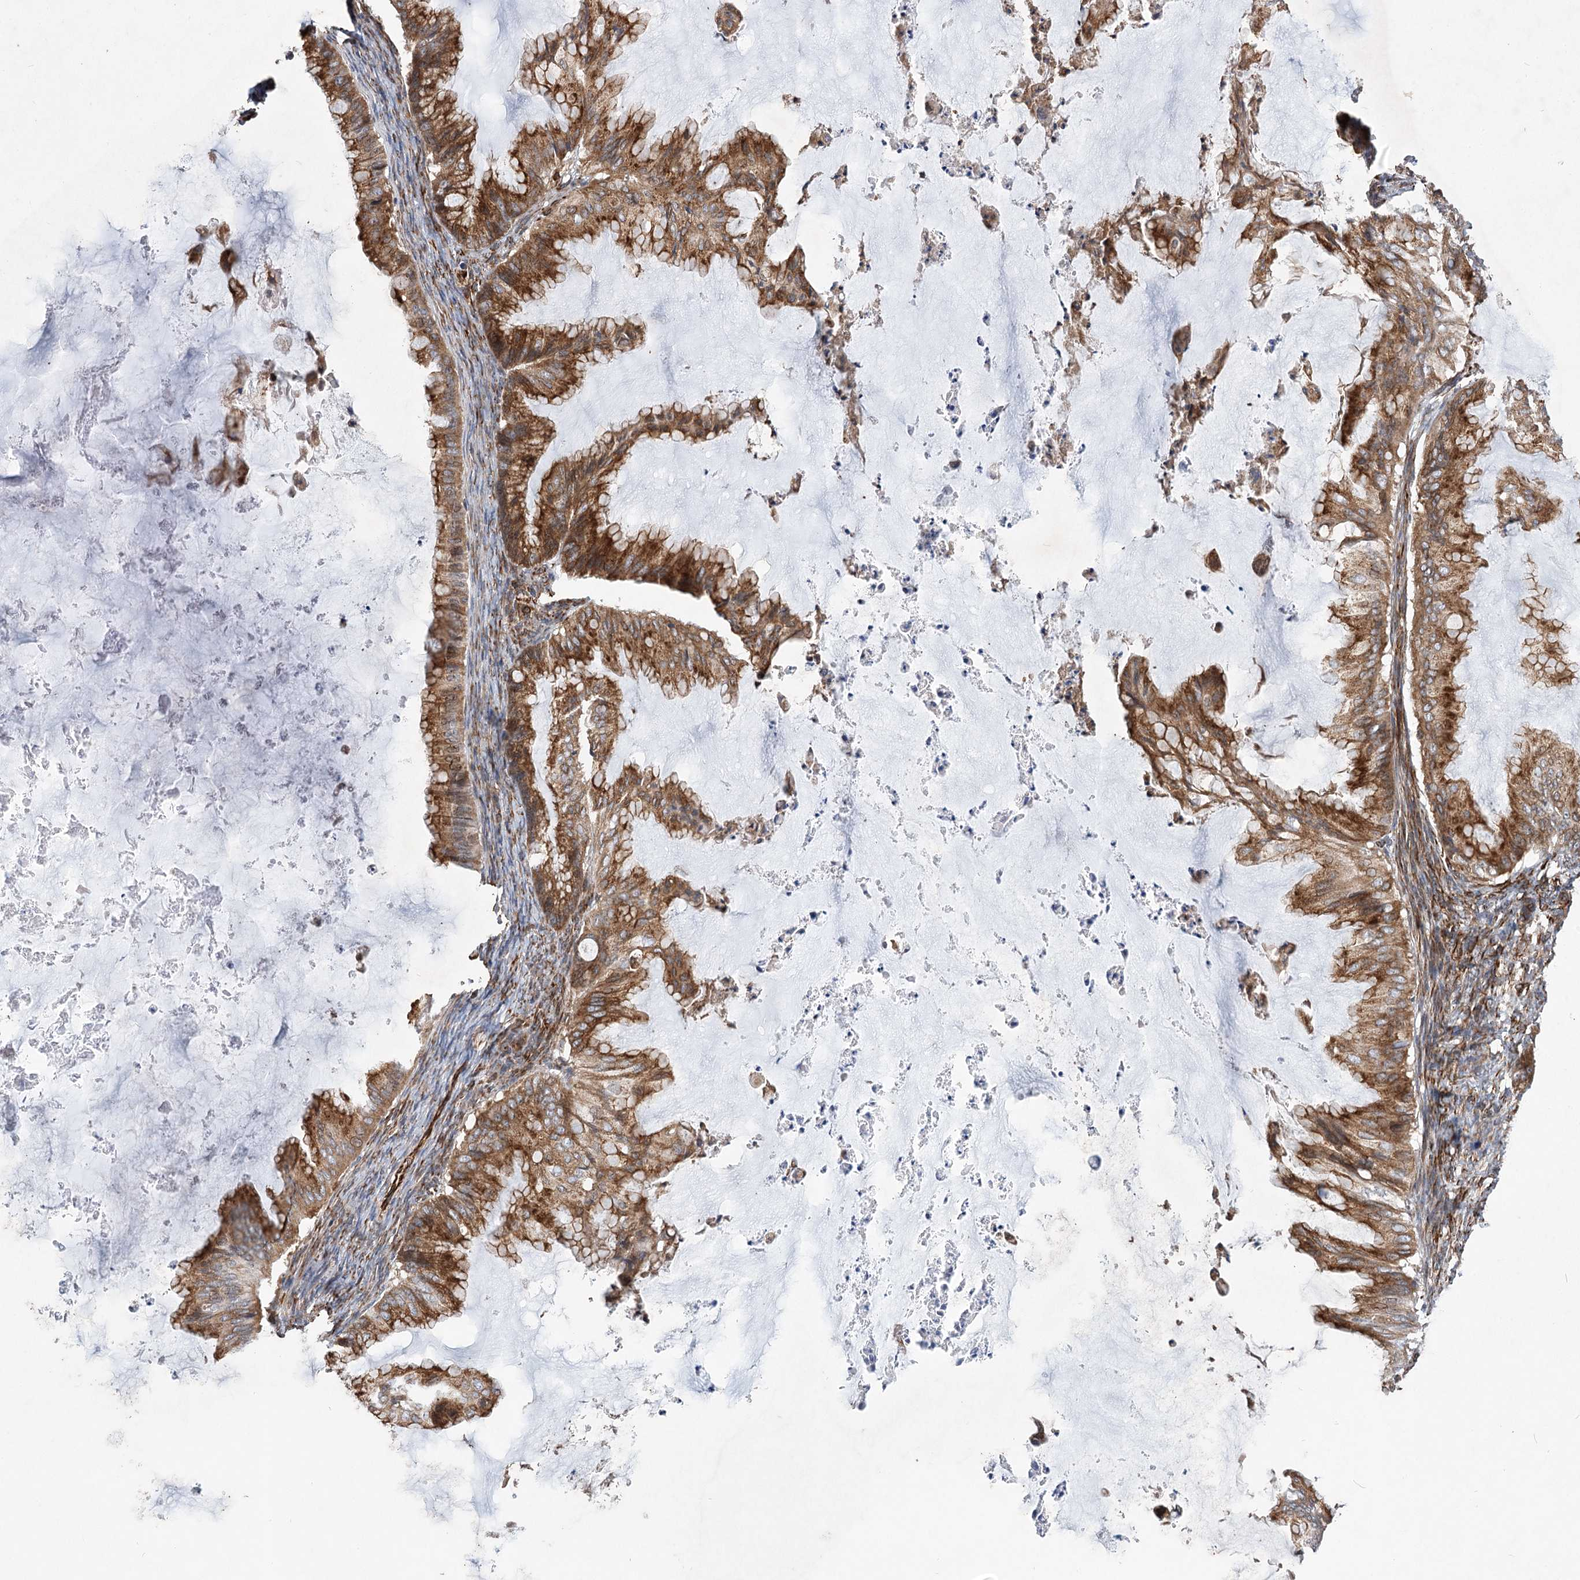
{"staining": {"intensity": "moderate", "quantity": "25%-75%", "location": "cytoplasmic/membranous"}, "tissue": "ovarian cancer", "cell_type": "Tumor cells", "image_type": "cancer", "snomed": [{"axis": "morphology", "description": "Cystadenocarcinoma, mucinous, NOS"}, {"axis": "topography", "description": "Ovary"}], "caption": "A brown stain labels moderate cytoplasmic/membranous expression of a protein in human ovarian cancer (mucinous cystadenocarcinoma) tumor cells. (DAB IHC with brightfield microscopy, high magnification).", "gene": "DPEP2", "patient": {"sex": "female", "age": 71}}